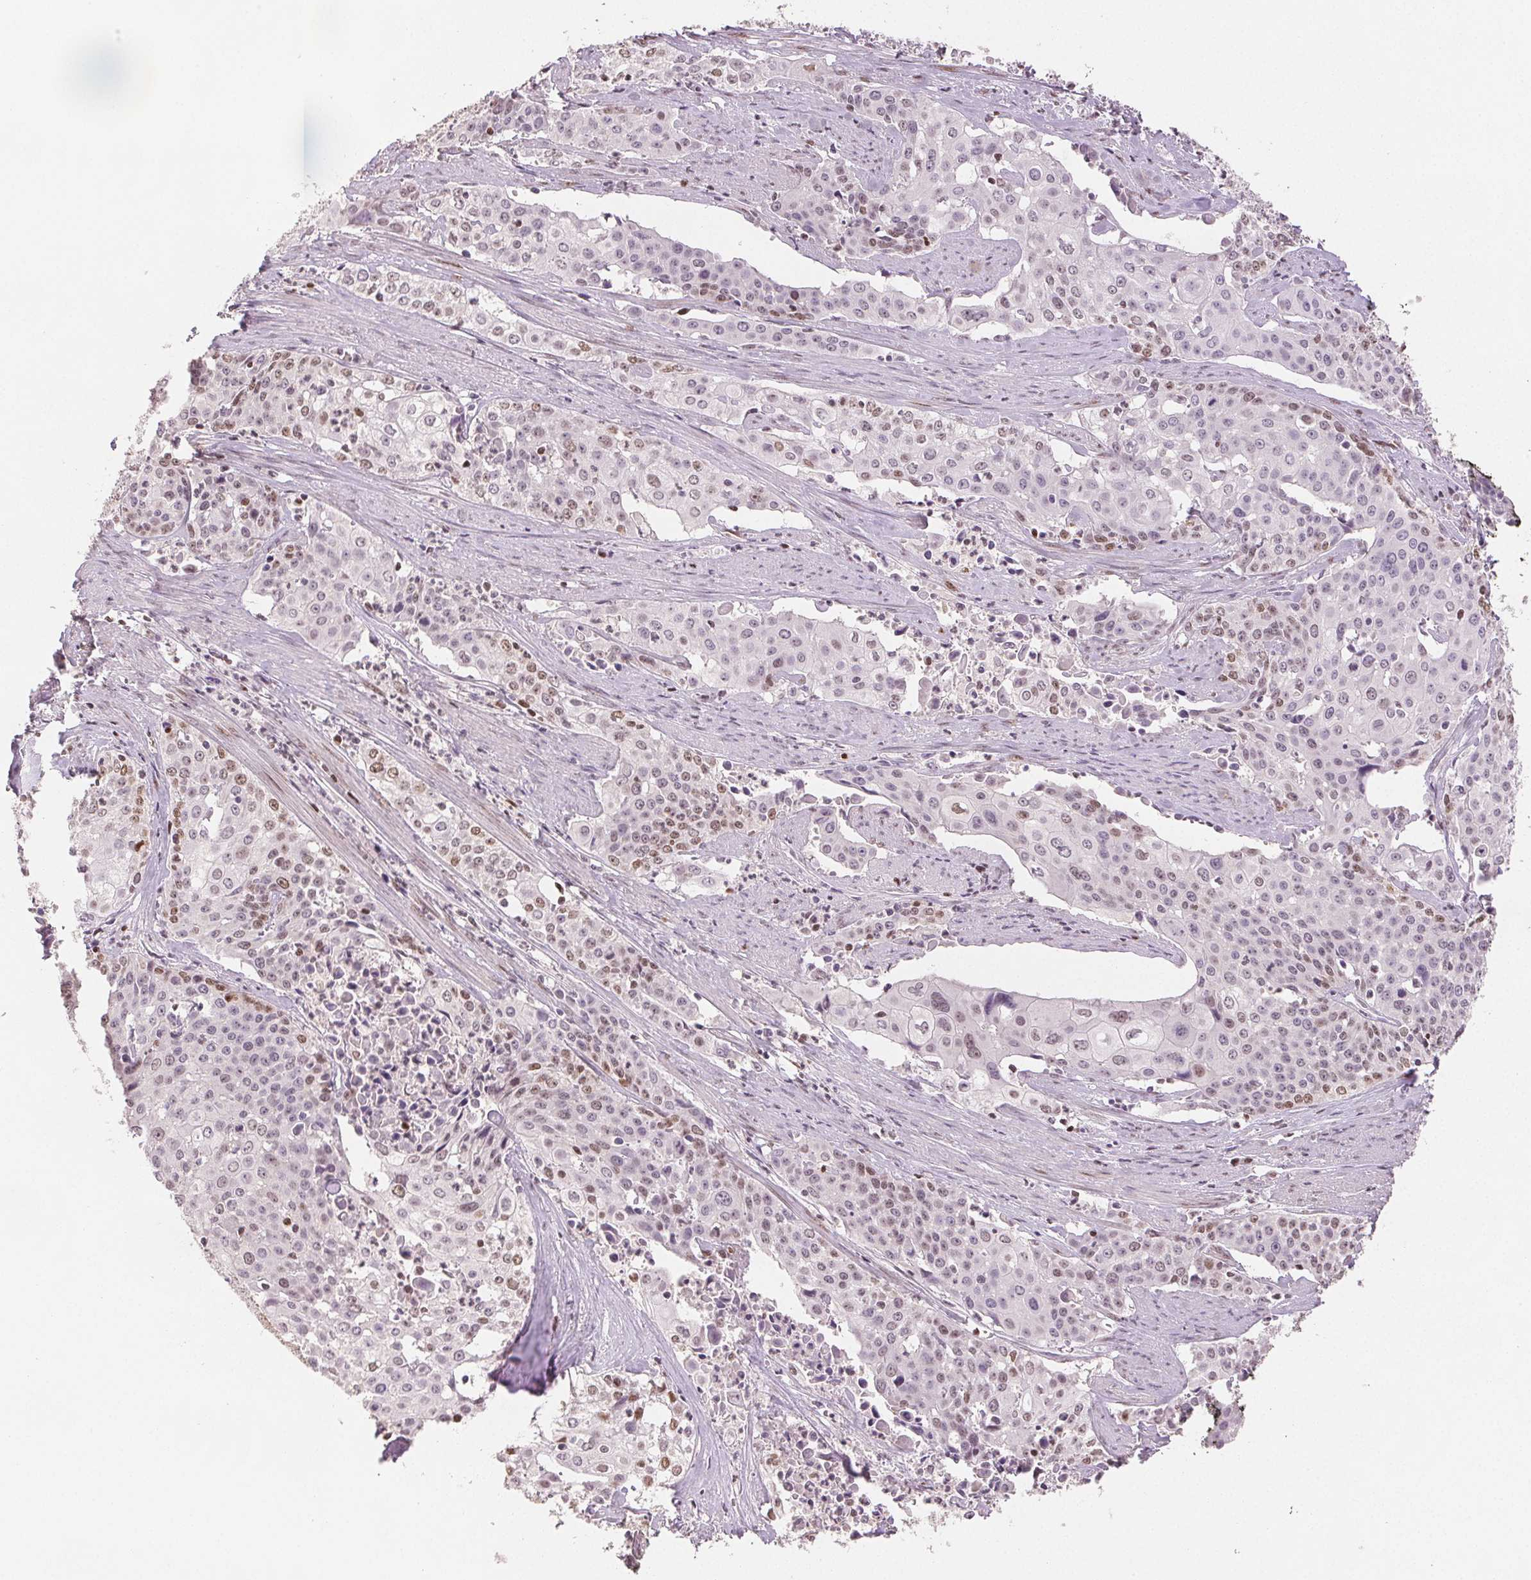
{"staining": {"intensity": "weak", "quantity": "<25%", "location": "nuclear"}, "tissue": "cervical cancer", "cell_type": "Tumor cells", "image_type": "cancer", "snomed": [{"axis": "morphology", "description": "Squamous cell carcinoma, NOS"}, {"axis": "topography", "description": "Cervix"}], "caption": "DAB immunohistochemical staining of cervical squamous cell carcinoma shows no significant staining in tumor cells.", "gene": "RUNX2", "patient": {"sex": "female", "age": 39}}